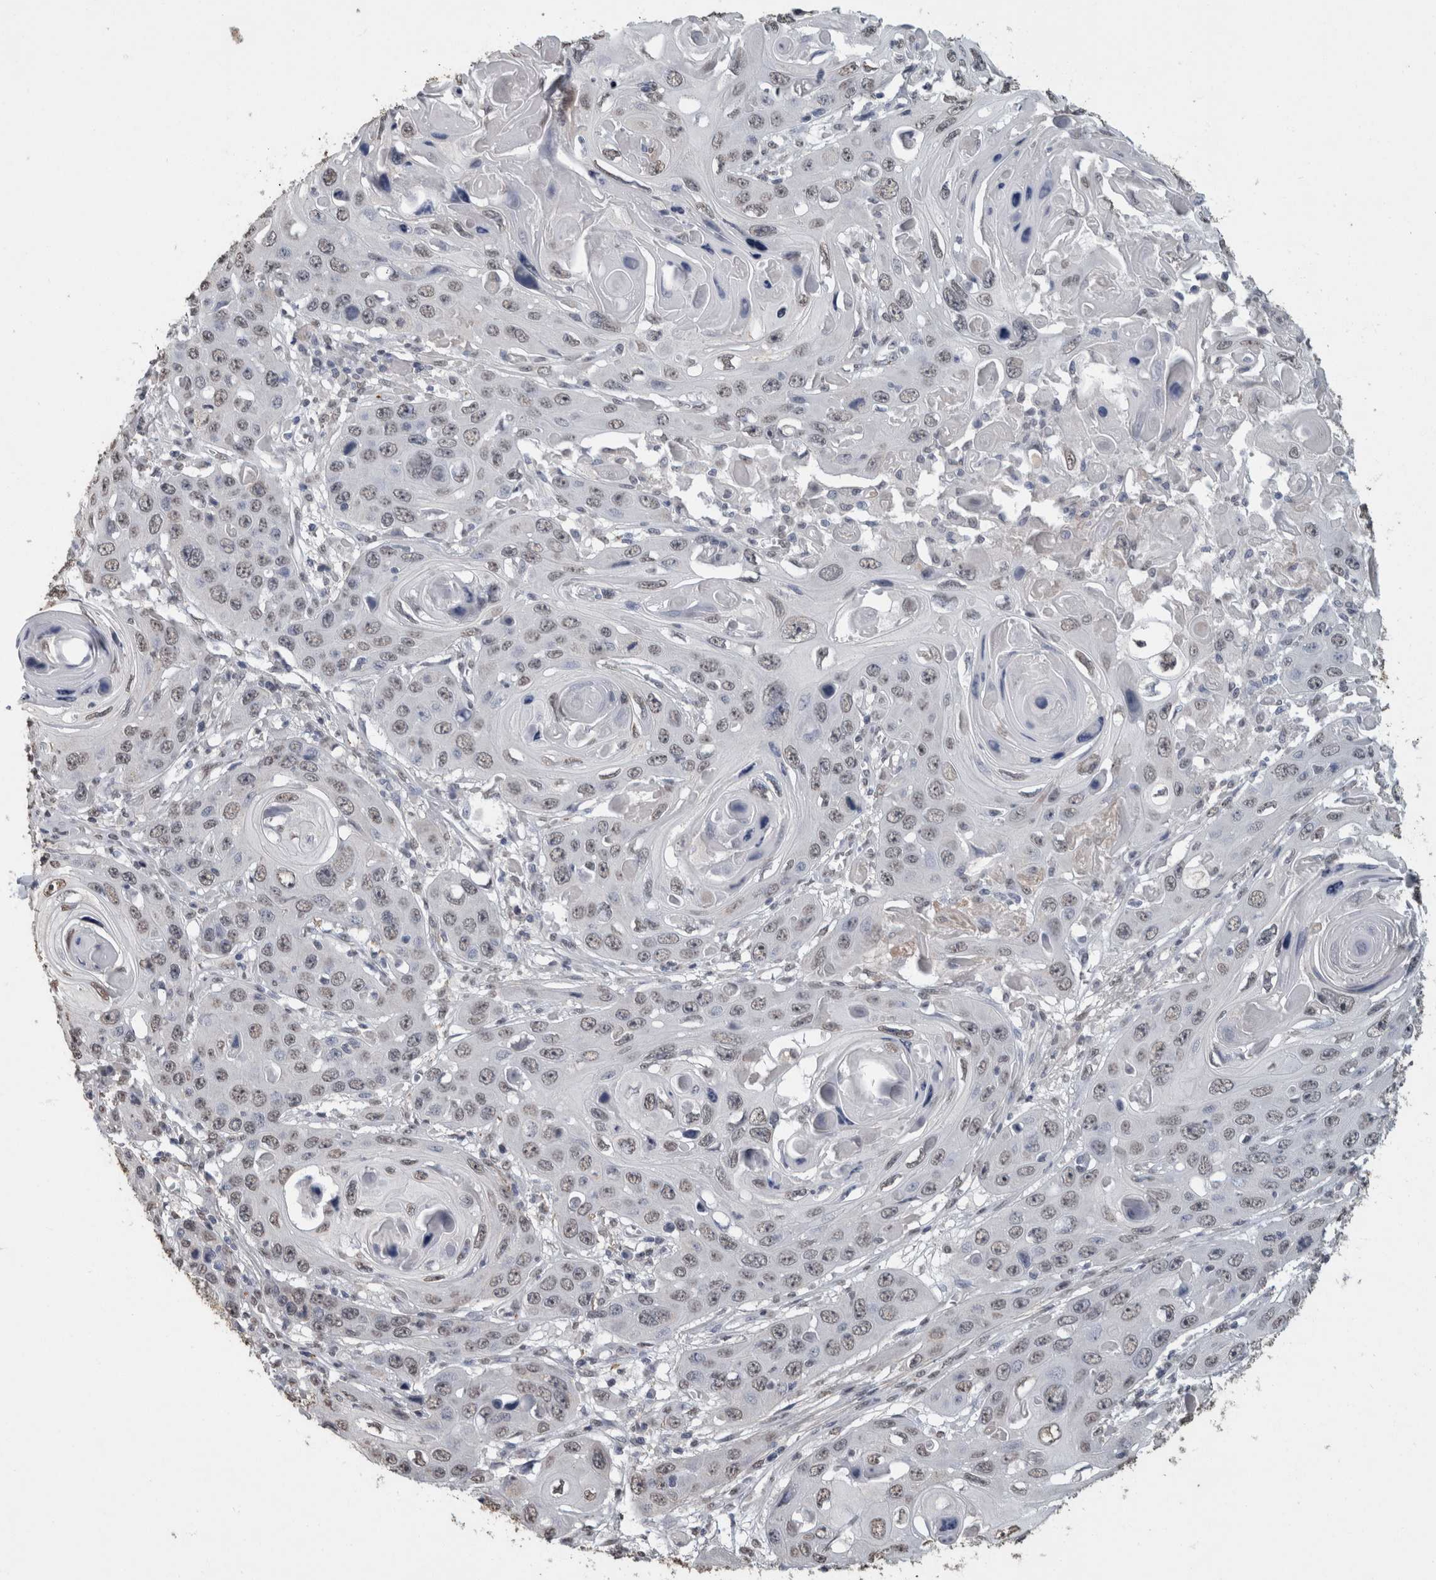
{"staining": {"intensity": "negative", "quantity": "none", "location": "none"}, "tissue": "skin cancer", "cell_type": "Tumor cells", "image_type": "cancer", "snomed": [{"axis": "morphology", "description": "Squamous cell carcinoma, NOS"}, {"axis": "topography", "description": "Skin"}], "caption": "Tumor cells are negative for protein expression in human squamous cell carcinoma (skin).", "gene": "LTBP1", "patient": {"sex": "male", "age": 55}}